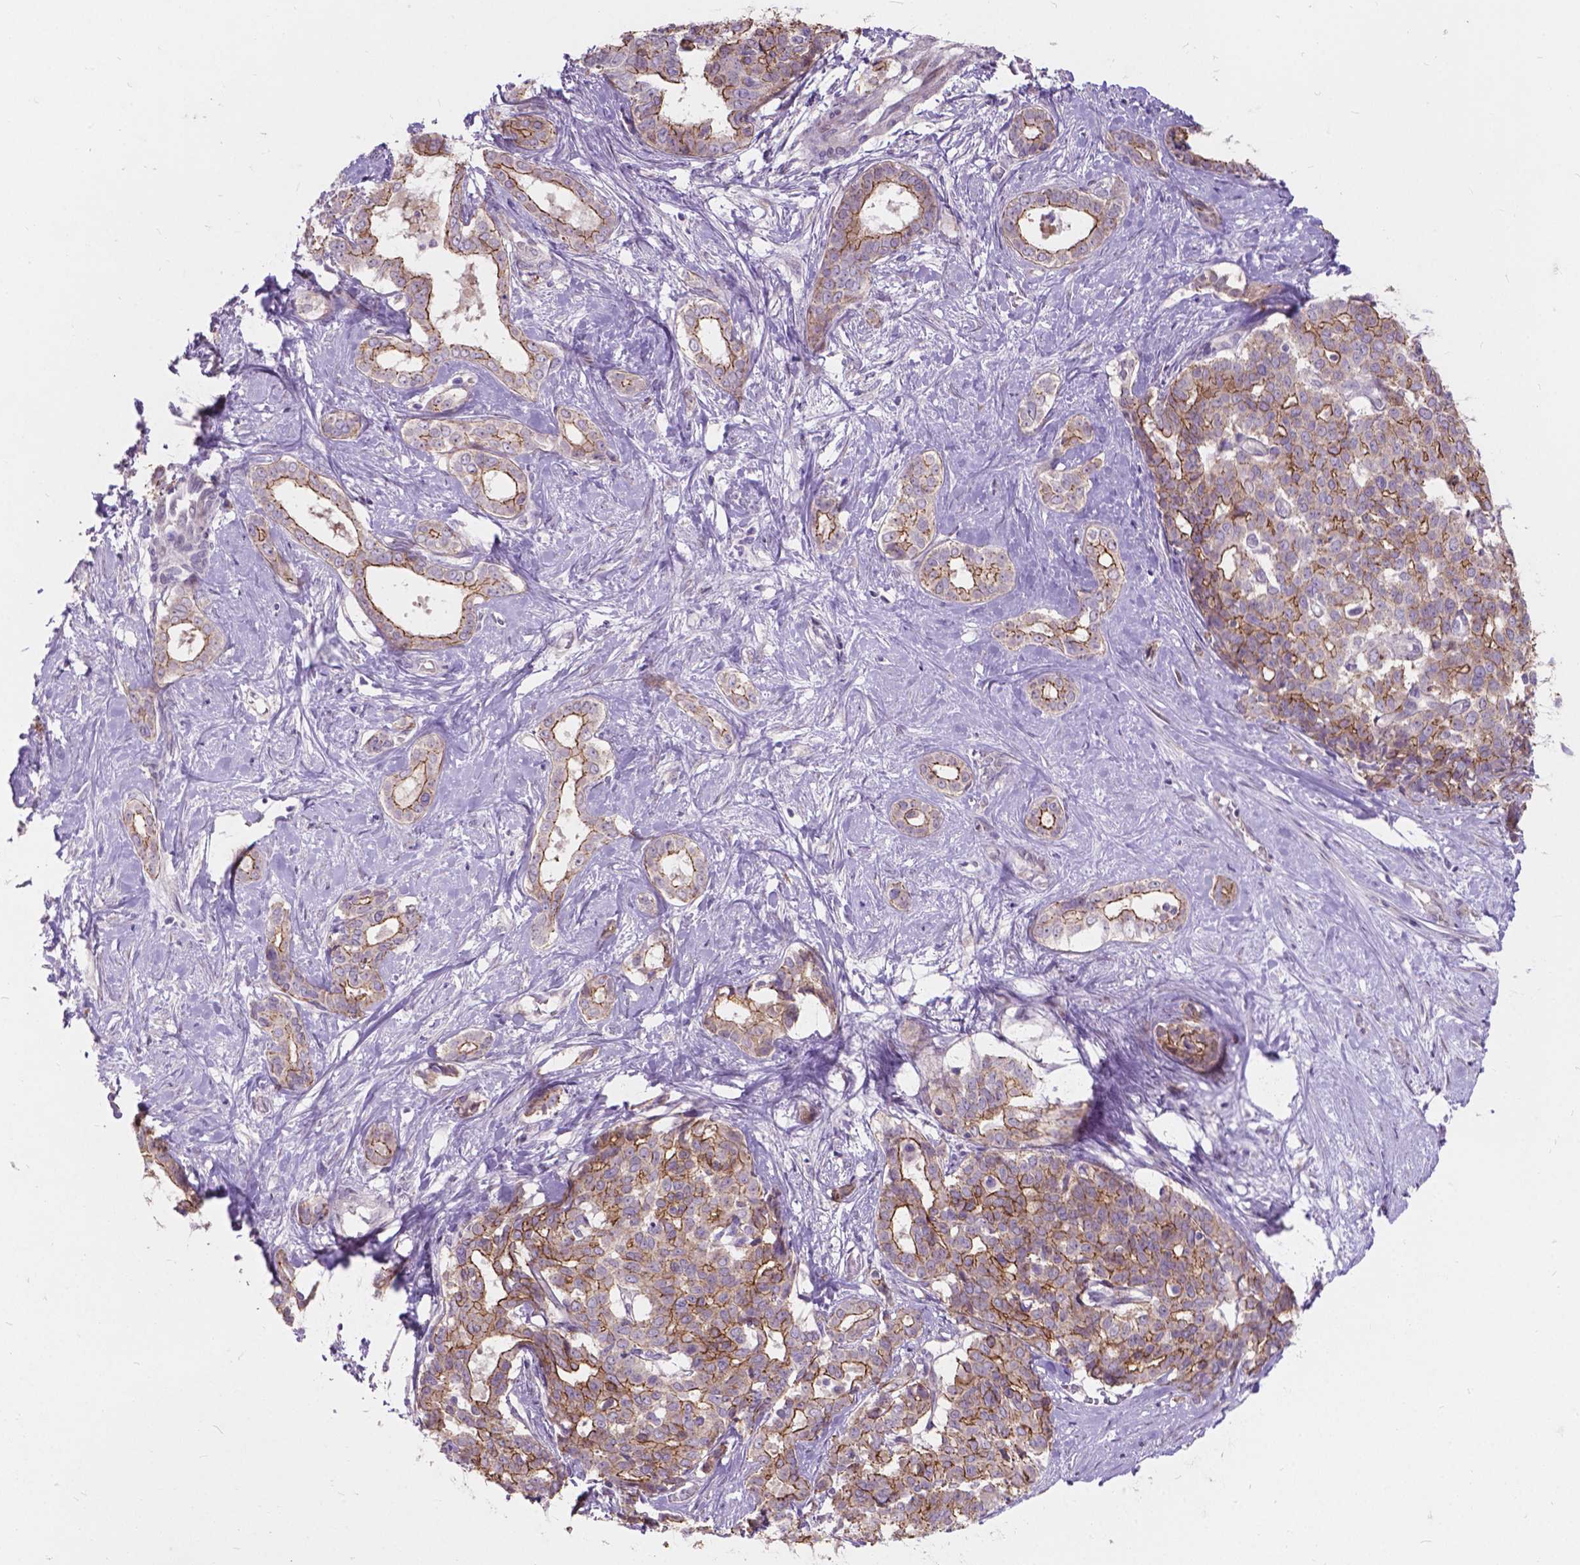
{"staining": {"intensity": "weak", "quantity": "25%-75%", "location": "cytoplasmic/membranous"}, "tissue": "liver cancer", "cell_type": "Tumor cells", "image_type": "cancer", "snomed": [{"axis": "morphology", "description": "Cholangiocarcinoma"}, {"axis": "topography", "description": "Liver"}], "caption": "A low amount of weak cytoplasmic/membranous expression is present in about 25%-75% of tumor cells in cholangiocarcinoma (liver) tissue.", "gene": "MYH14", "patient": {"sex": "female", "age": 47}}